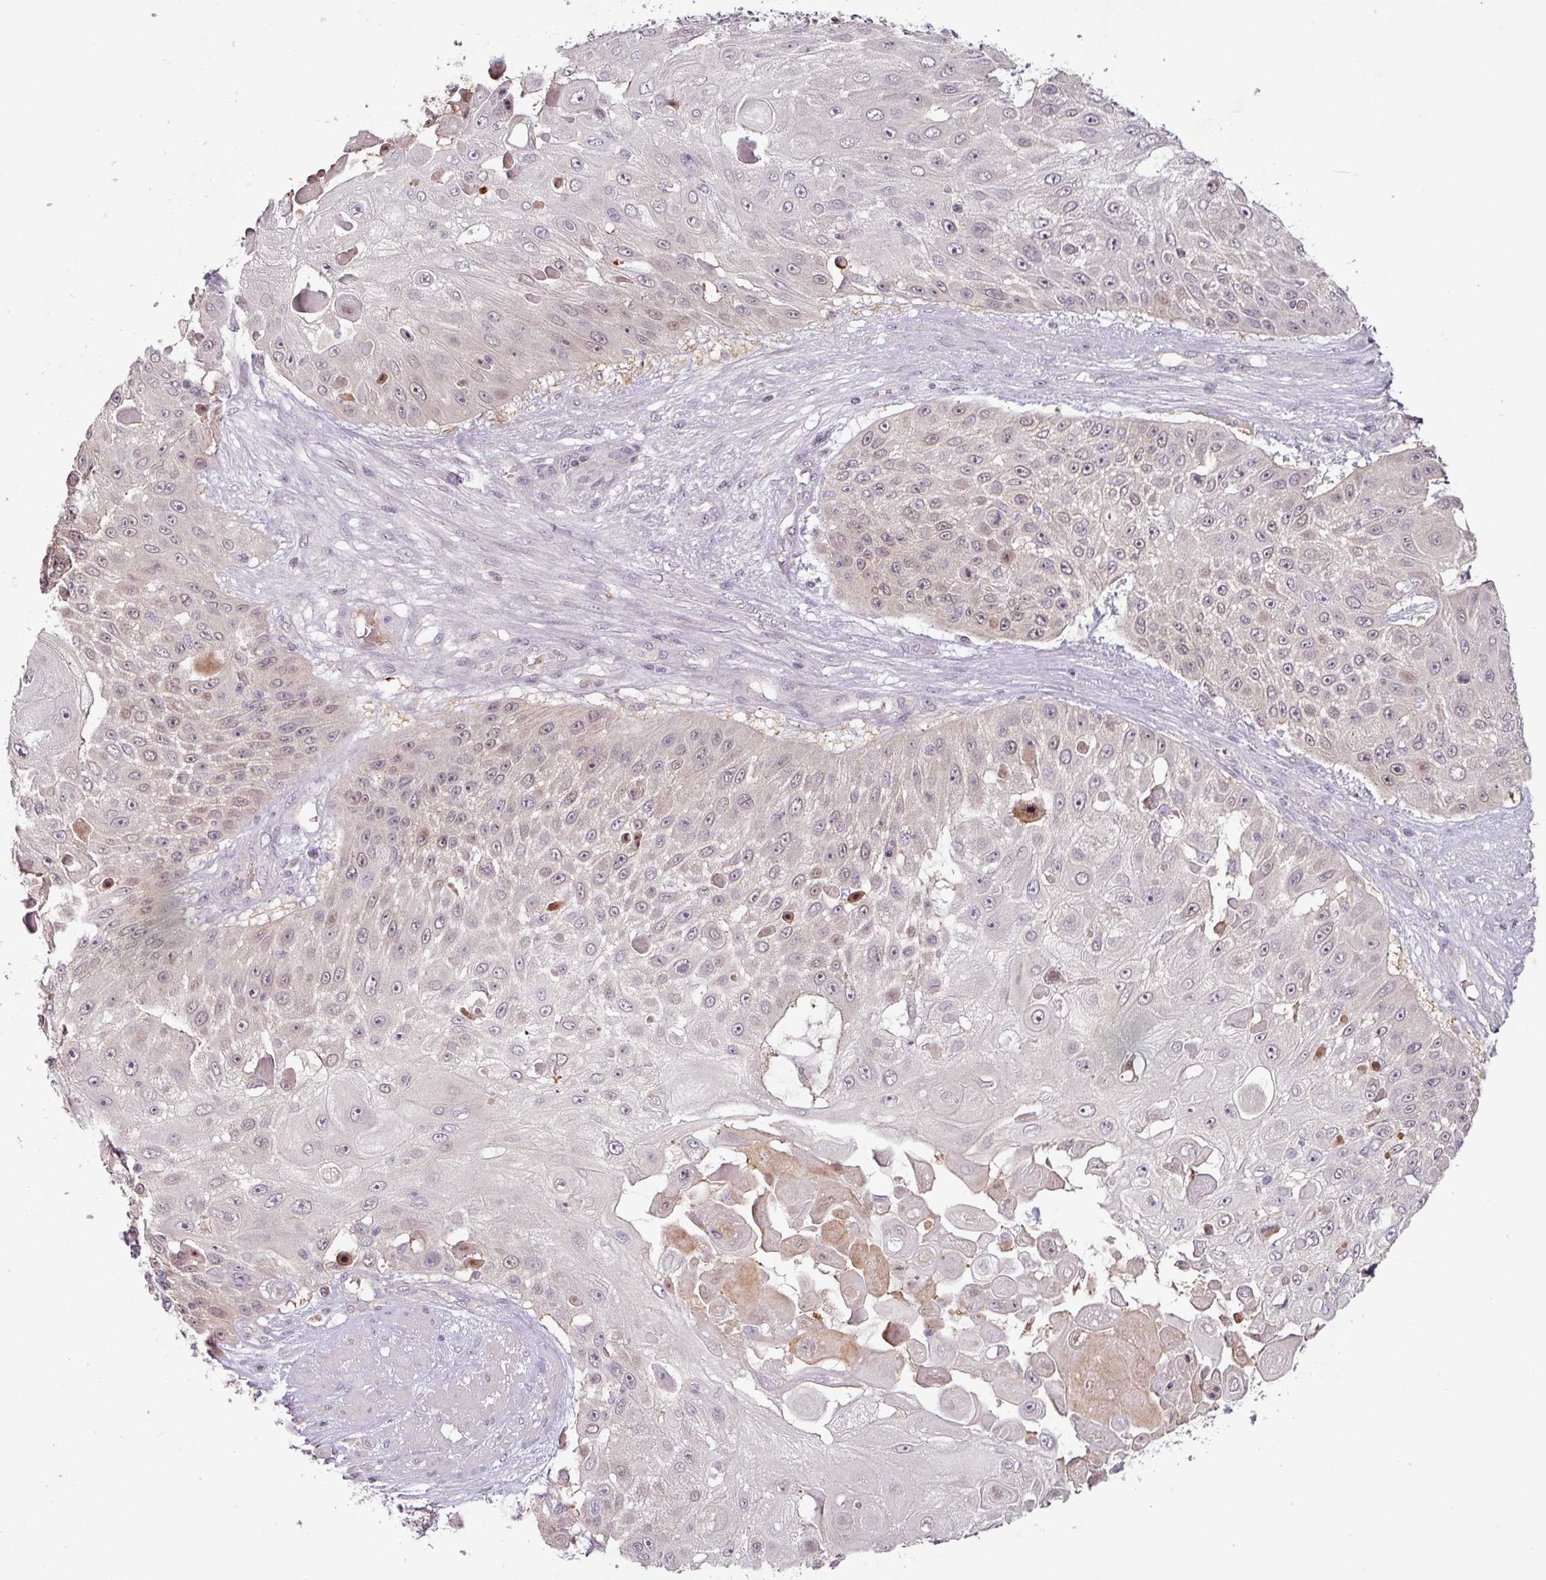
{"staining": {"intensity": "moderate", "quantity": "<25%", "location": "nuclear"}, "tissue": "skin cancer", "cell_type": "Tumor cells", "image_type": "cancer", "snomed": [{"axis": "morphology", "description": "Squamous cell carcinoma, NOS"}, {"axis": "topography", "description": "Skin"}], "caption": "Brown immunohistochemical staining in human skin squamous cell carcinoma displays moderate nuclear positivity in approximately <25% of tumor cells.", "gene": "SLC5A10", "patient": {"sex": "female", "age": 86}}